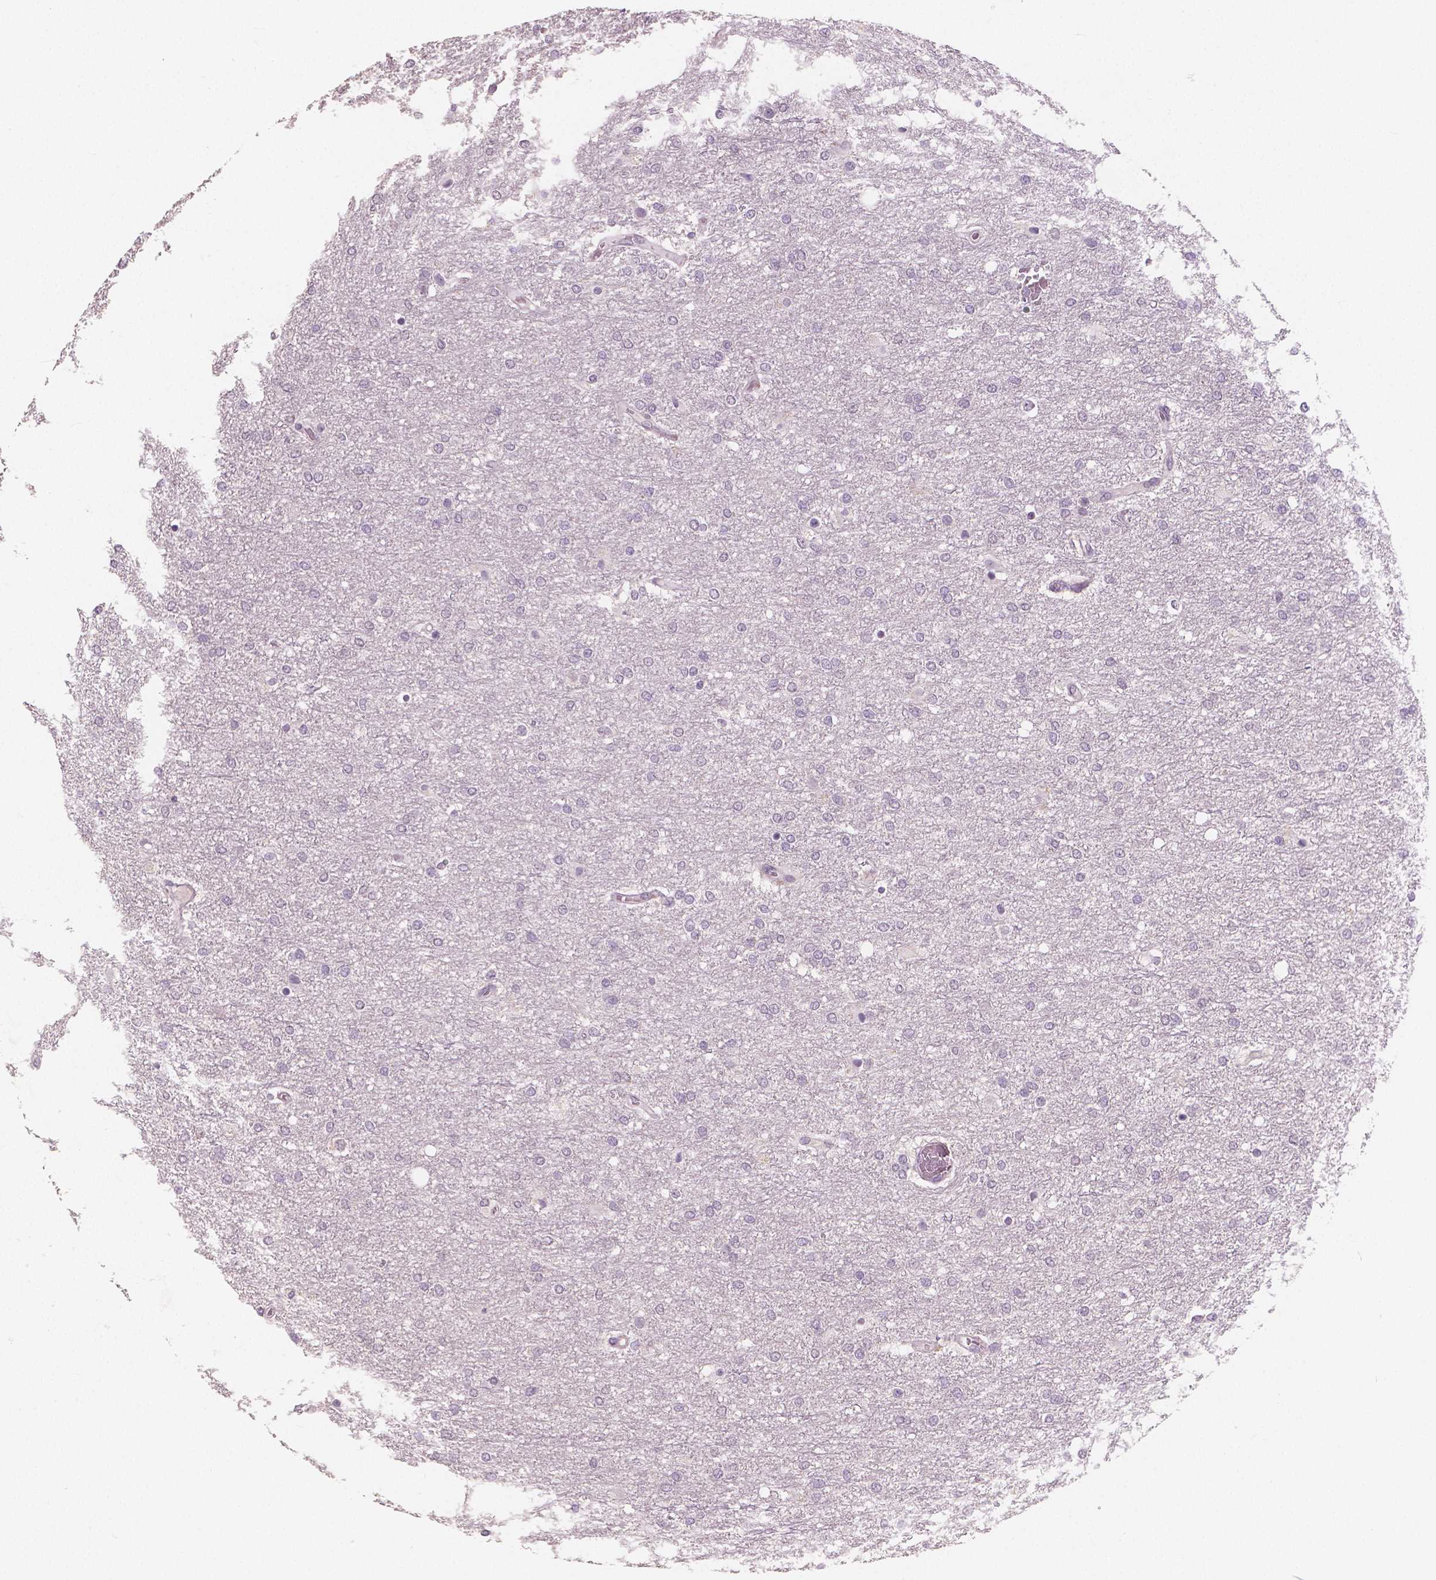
{"staining": {"intensity": "negative", "quantity": "none", "location": "none"}, "tissue": "glioma", "cell_type": "Tumor cells", "image_type": "cancer", "snomed": [{"axis": "morphology", "description": "Glioma, malignant, High grade"}, {"axis": "topography", "description": "Brain"}], "caption": "An image of malignant glioma (high-grade) stained for a protein exhibits no brown staining in tumor cells. (Brightfield microscopy of DAB (3,3'-diaminobenzidine) IHC at high magnification).", "gene": "RNASE7", "patient": {"sex": "female", "age": 61}}